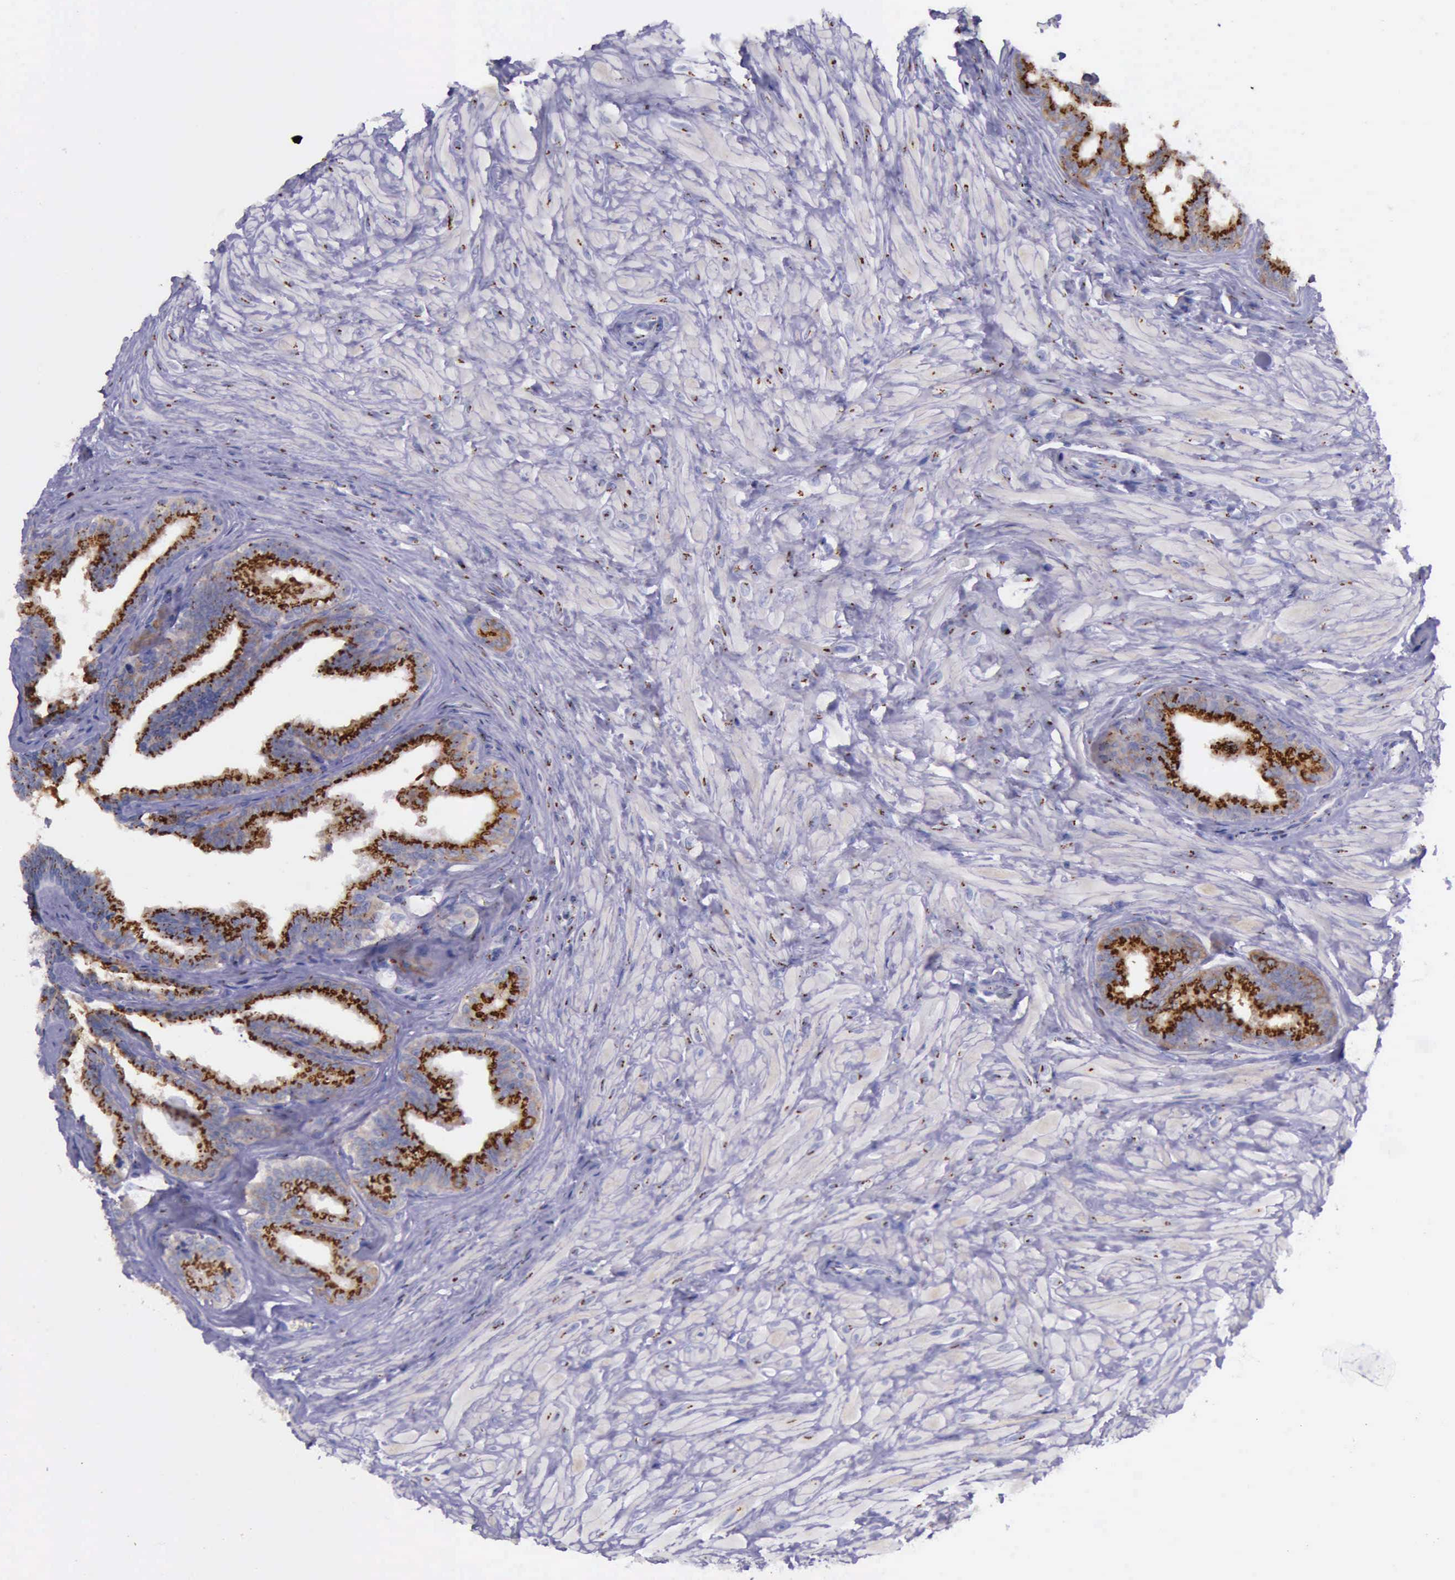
{"staining": {"intensity": "strong", "quantity": ">75%", "location": "cytoplasmic/membranous"}, "tissue": "seminal vesicle", "cell_type": "Glandular cells", "image_type": "normal", "snomed": [{"axis": "morphology", "description": "Normal tissue, NOS"}, {"axis": "topography", "description": "Seminal veicle"}], "caption": "DAB (3,3'-diaminobenzidine) immunohistochemical staining of normal seminal vesicle exhibits strong cytoplasmic/membranous protein expression in about >75% of glandular cells.", "gene": "GOLGA5", "patient": {"sex": "male", "age": 26}}